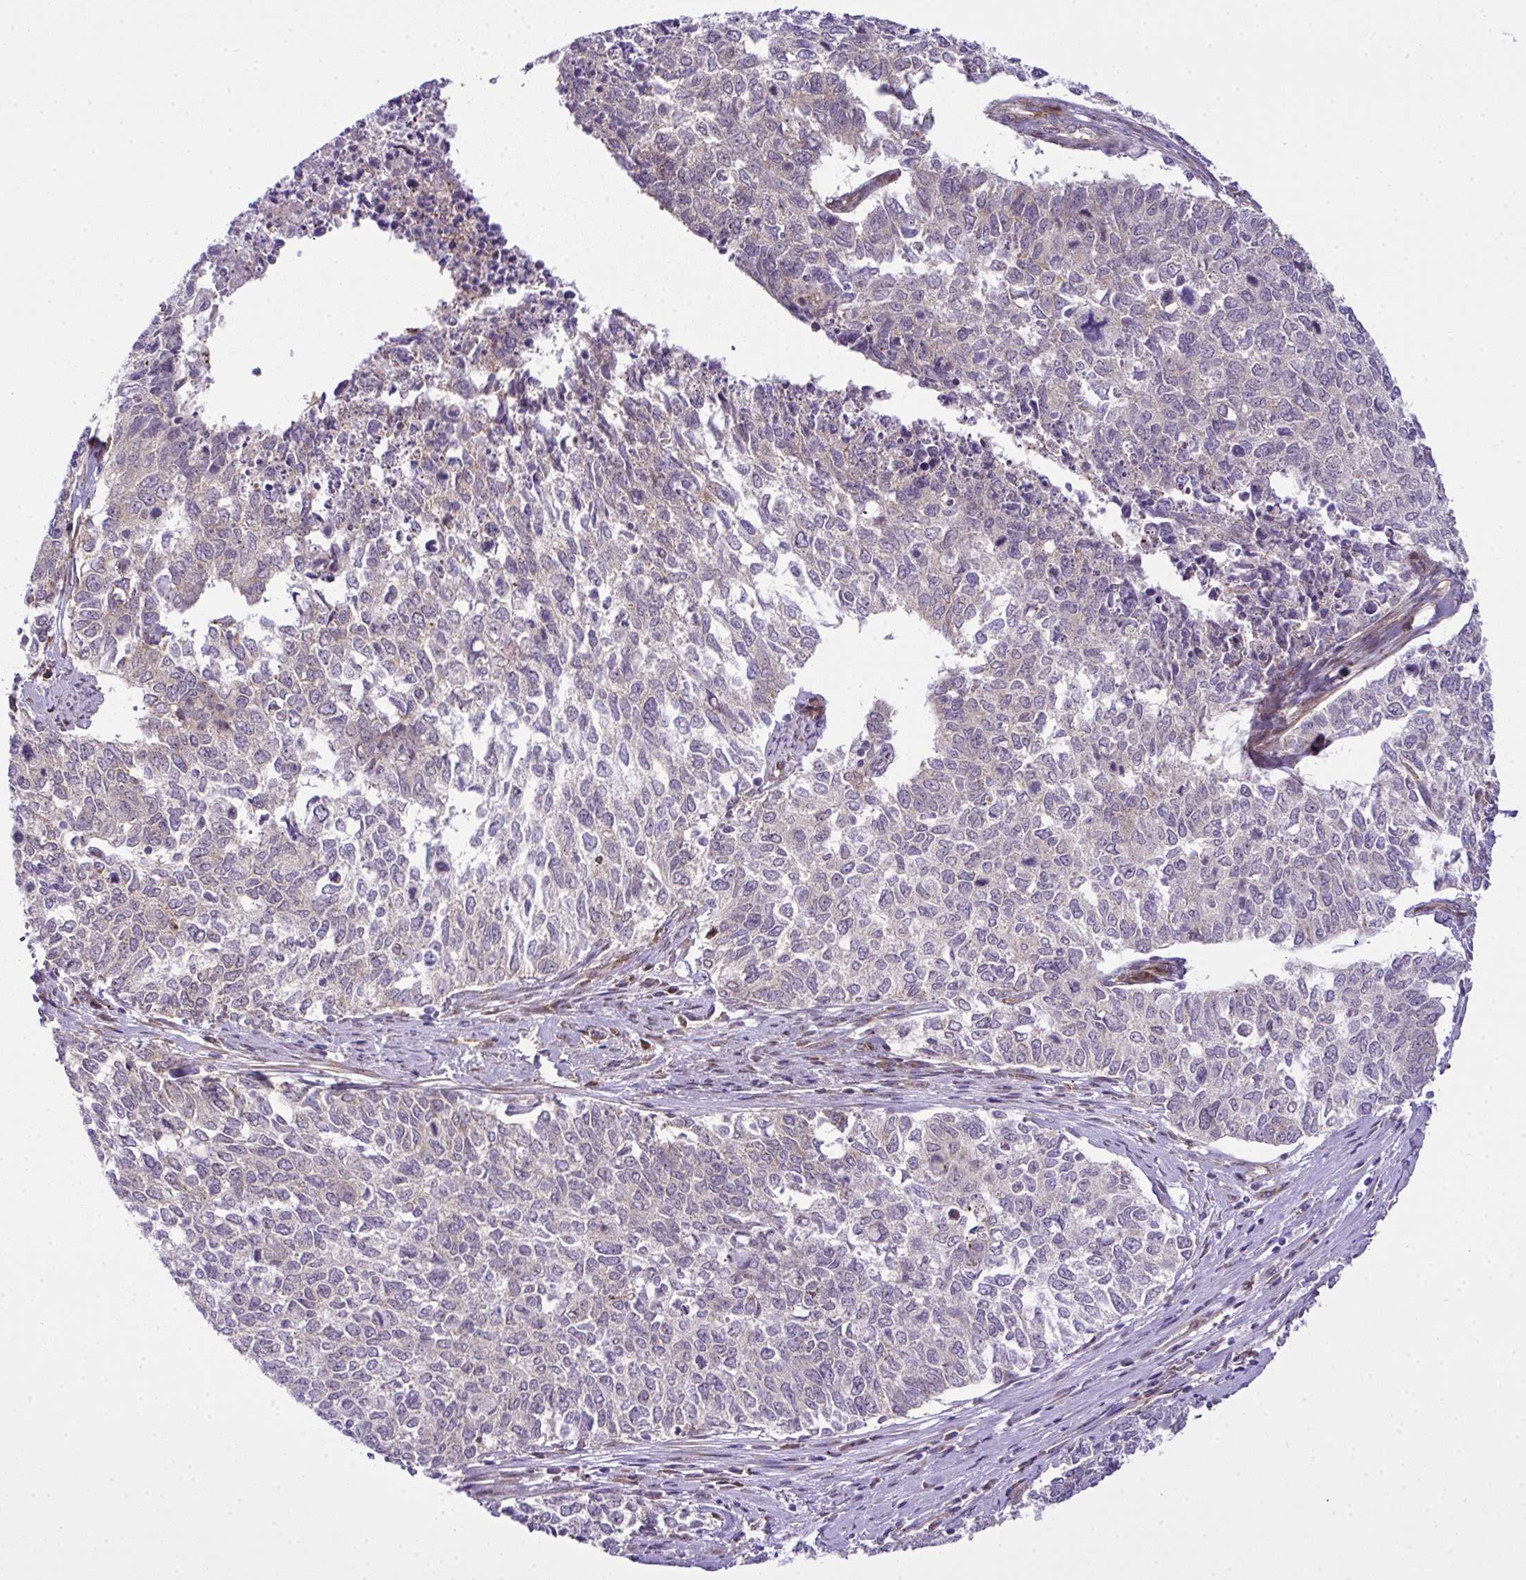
{"staining": {"intensity": "negative", "quantity": "none", "location": "none"}, "tissue": "cervical cancer", "cell_type": "Tumor cells", "image_type": "cancer", "snomed": [{"axis": "morphology", "description": "Adenocarcinoma, NOS"}, {"axis": "topography", "description": "Cervix"}], "caption": "Immunohistochemical staining of cervical cancer demonstrates no significant expression in tumor cells.", "gene": "RSKR", "patient": {"sex": "female", "age": 63}}